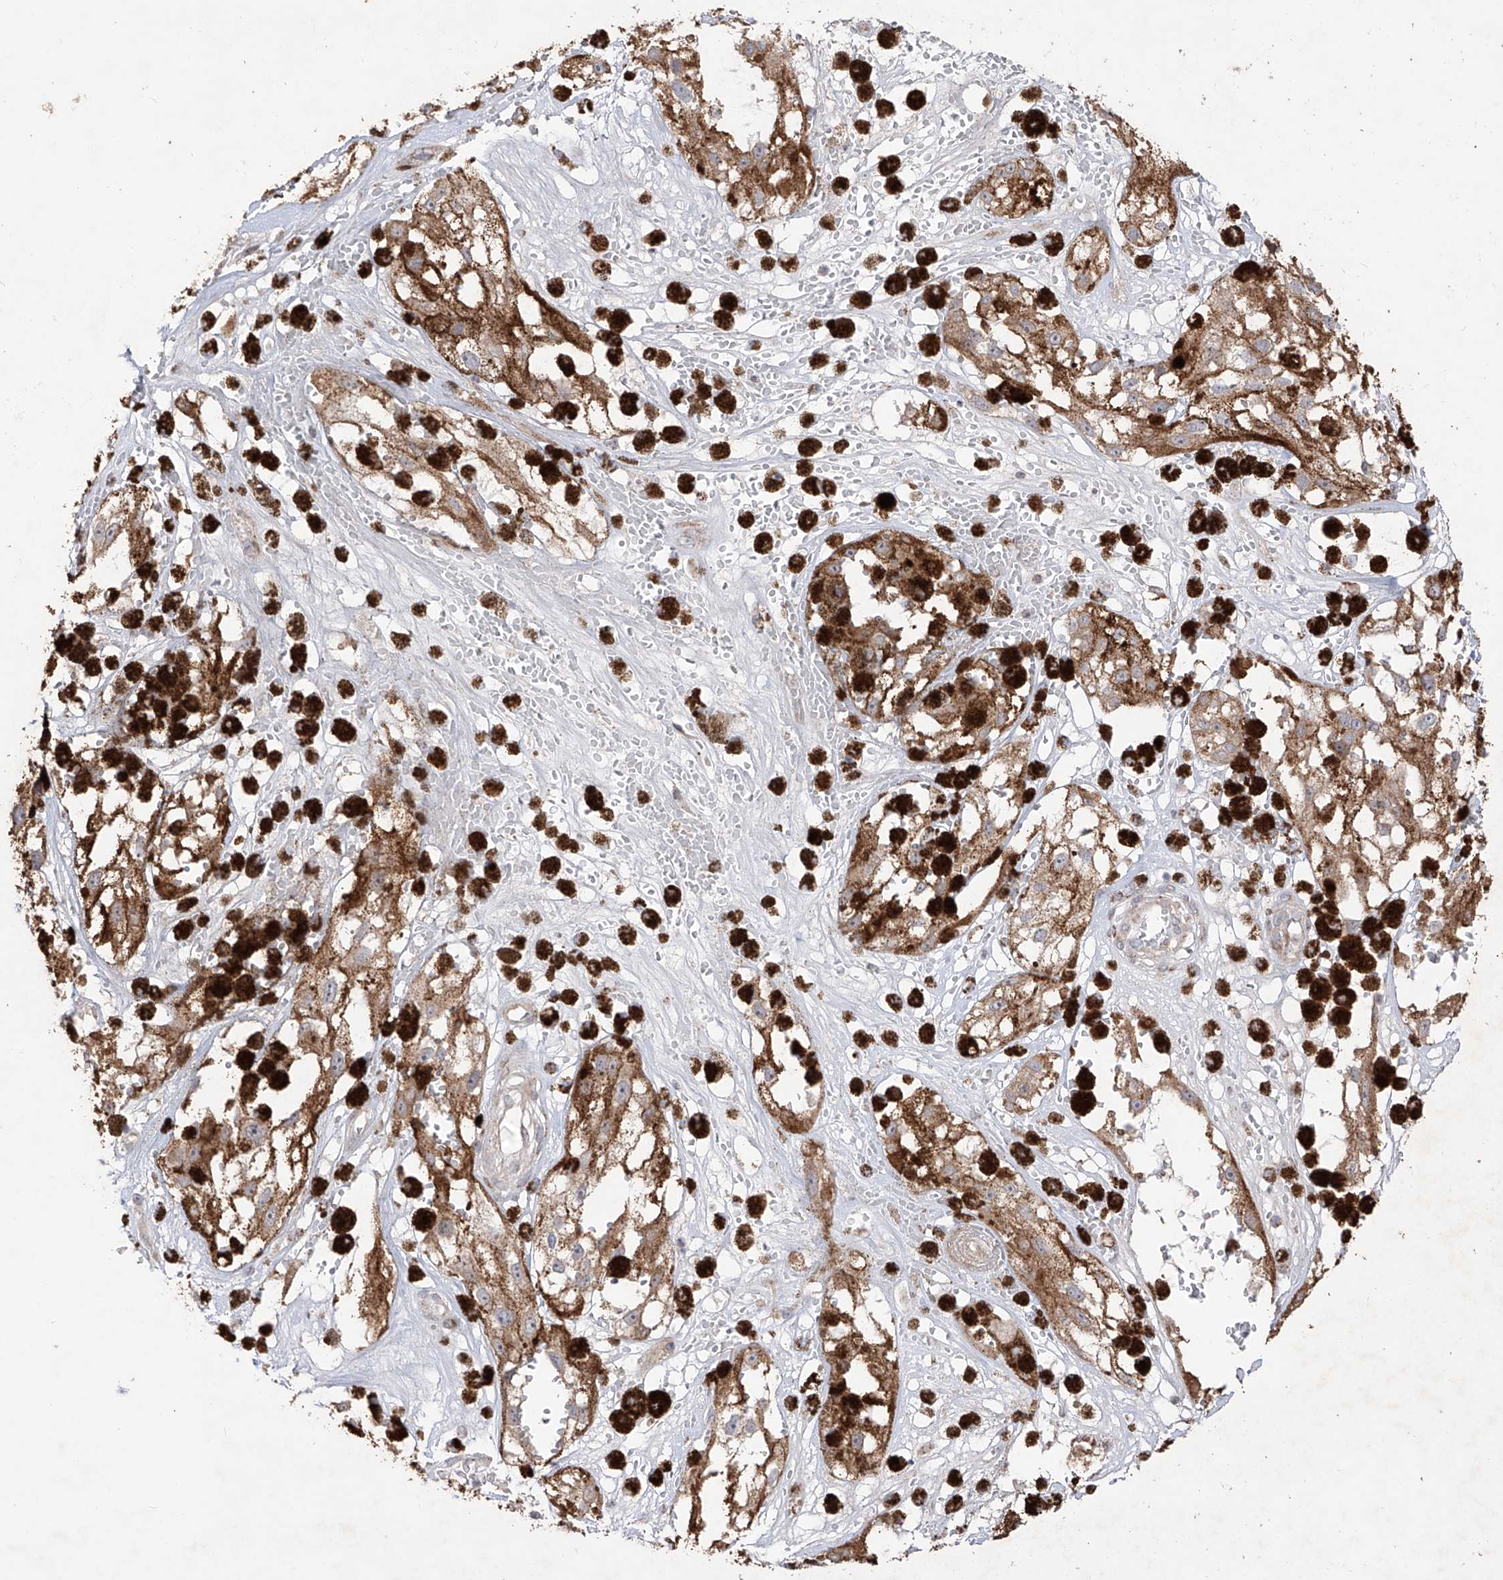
{"staining": {"intensity": "moderate", "quantity": "25%-75%", "location": "cytoplasmic/membranous"}, "tissue": "melanoma", "cell_type": "Tumor cells", "image_type": "cancer", "snomed": [{"axis": "morphology", "description": "Malignant melanoma, NOS"}, {"axis": "topography", "description": "Skin"}], "caption": "Tumor cells demonstrate medium levels of moderate cytoplasmic/membranous positivity in approximately 25%-75% of cells in melanoma.", "gene": "YKT6", "patient": {"sex": "male", "age": 88}}